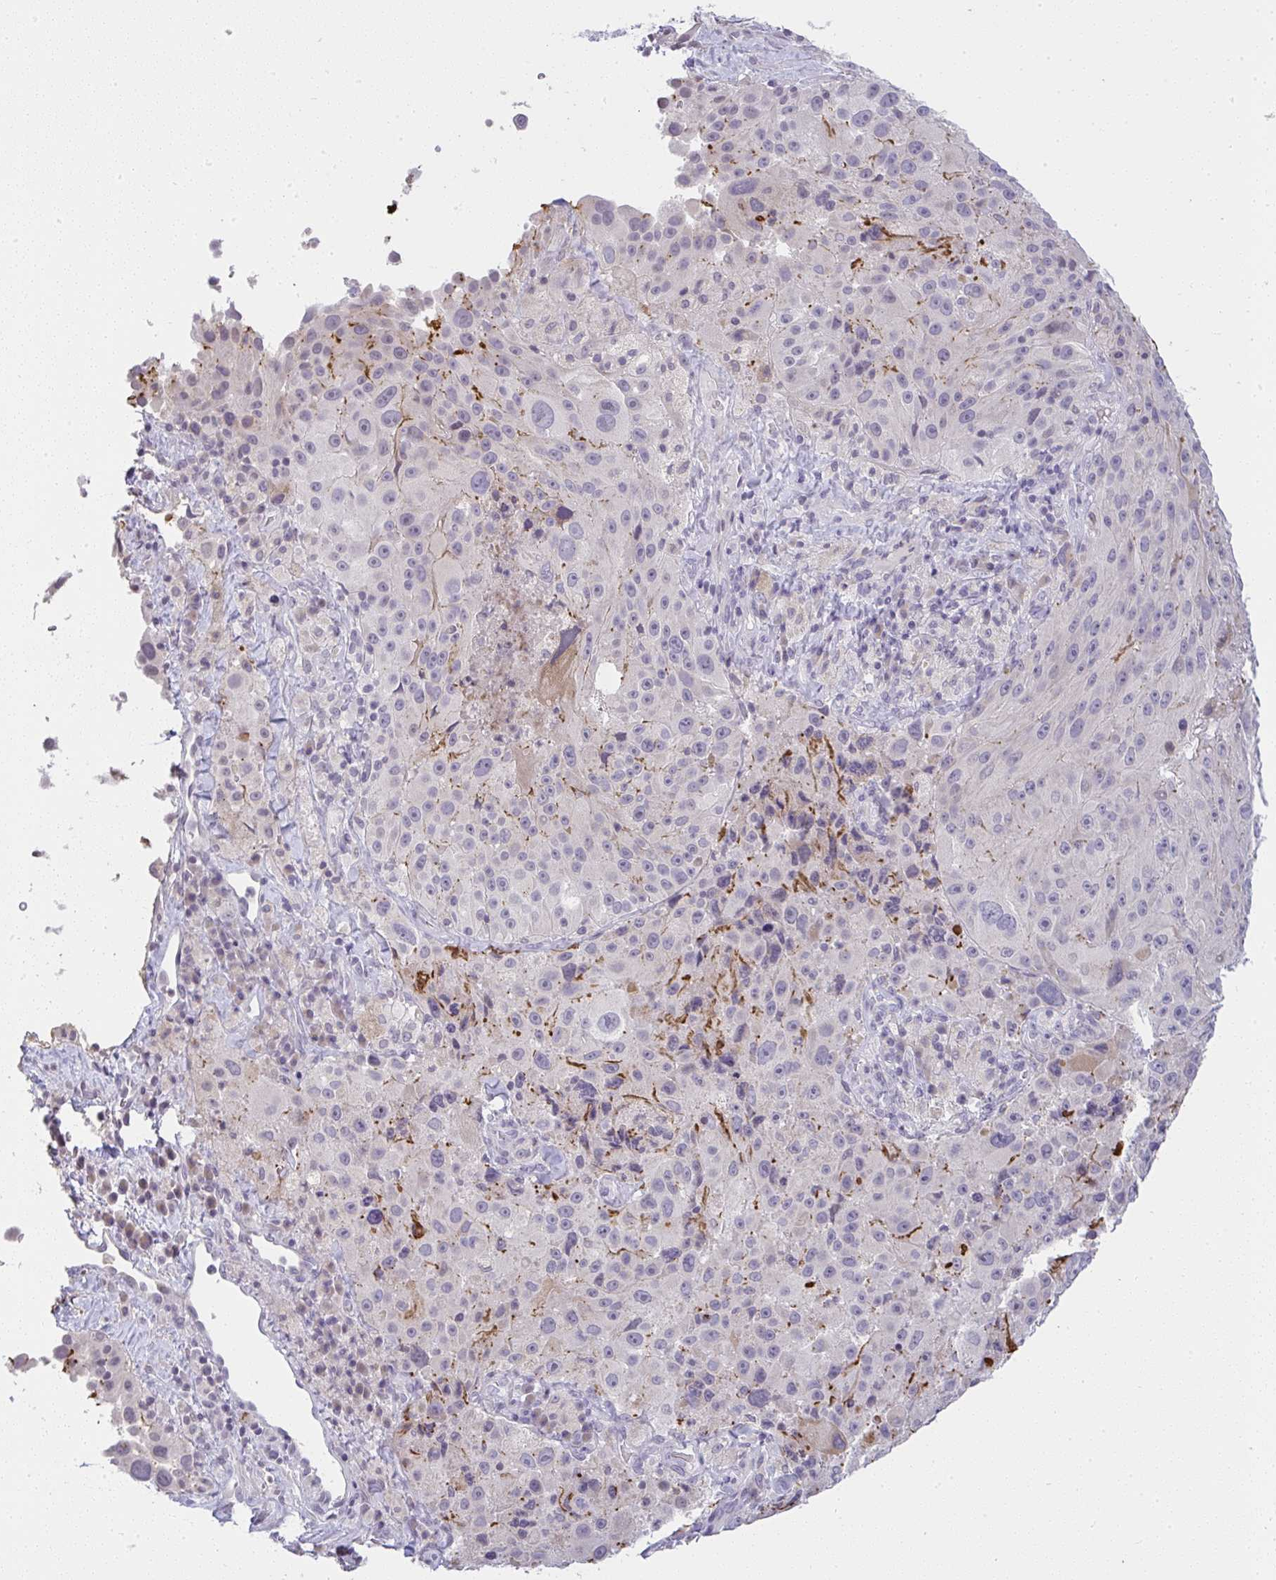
{"staining": {"intensity": "negative", "quantity": "none", "location": "none"}, "tissue": "melanoma", "cell_type": "Tumor cells", "image_type": "cancer", "snomed": [{"axis": "morphology", "description": "Malignant melanoma, Metastatic site"}, {"axis": "topography", "description": "Lymph node"}], "caption": "There is no significant expression in tumor cells of melanoma.", "gene": "CACNA1S", "patient": {"sex": "male", "age": 62}}